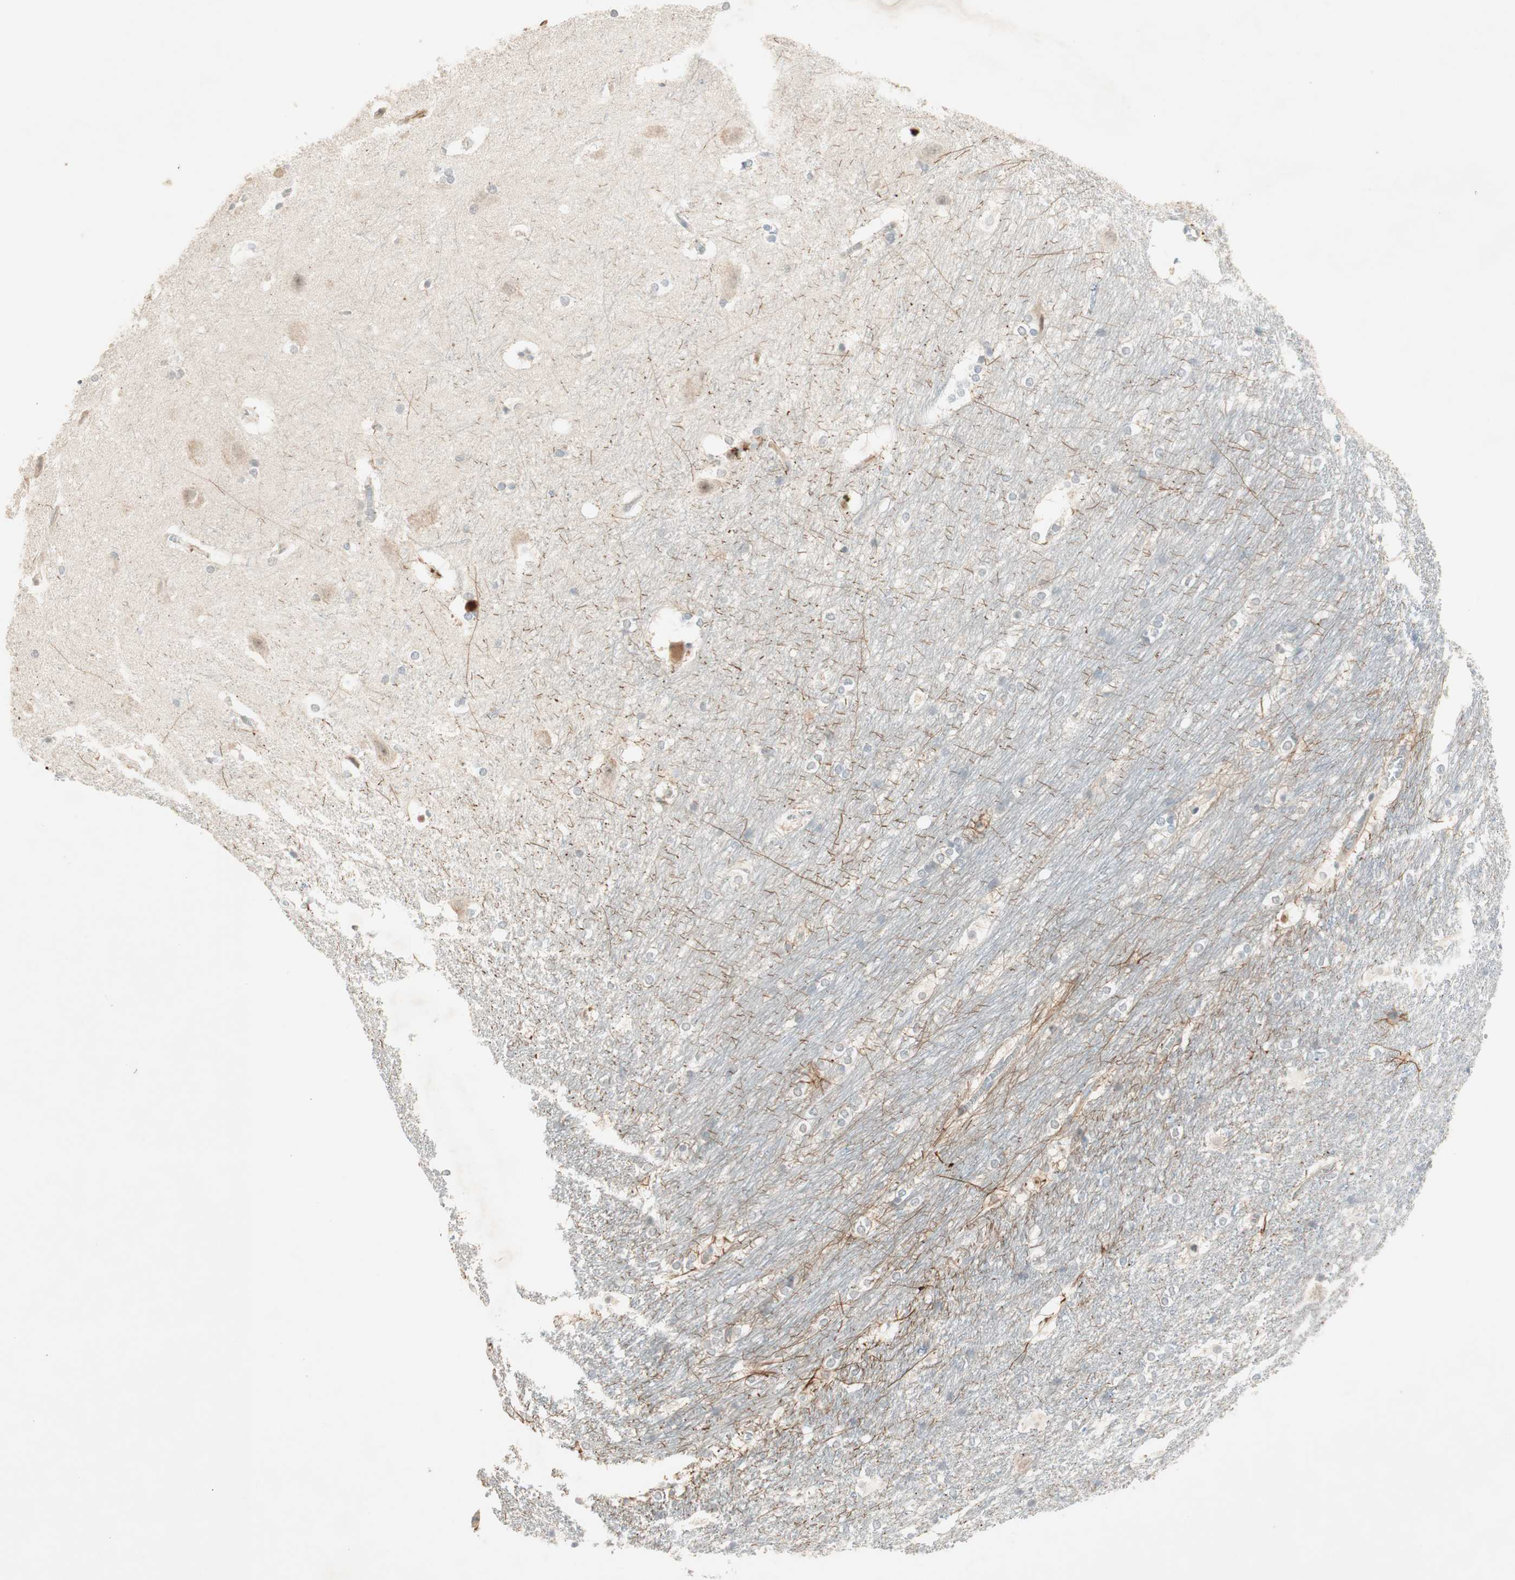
{"staining": {"intensity": "moderate", "quantity": "<25%", "location": "cytoplasmic/membranous"}, "tissue": "hippocampus", "cell_type": "Glial cells", "image_type": "normal", "snomed": [{"axis": "morphology", "description": "Normal tissue, NOS"}, {"axis": "topography", "description": "Hippocampus"}], "caption": "A high-resolution image shows immunohistochemistry staining of normal hippocampus, which shows moderate cytoplasmic/membranous staining in about <25% of glial cells.", "gene": "RNGTT", "patient": {"sex": "female", "age": 19}}